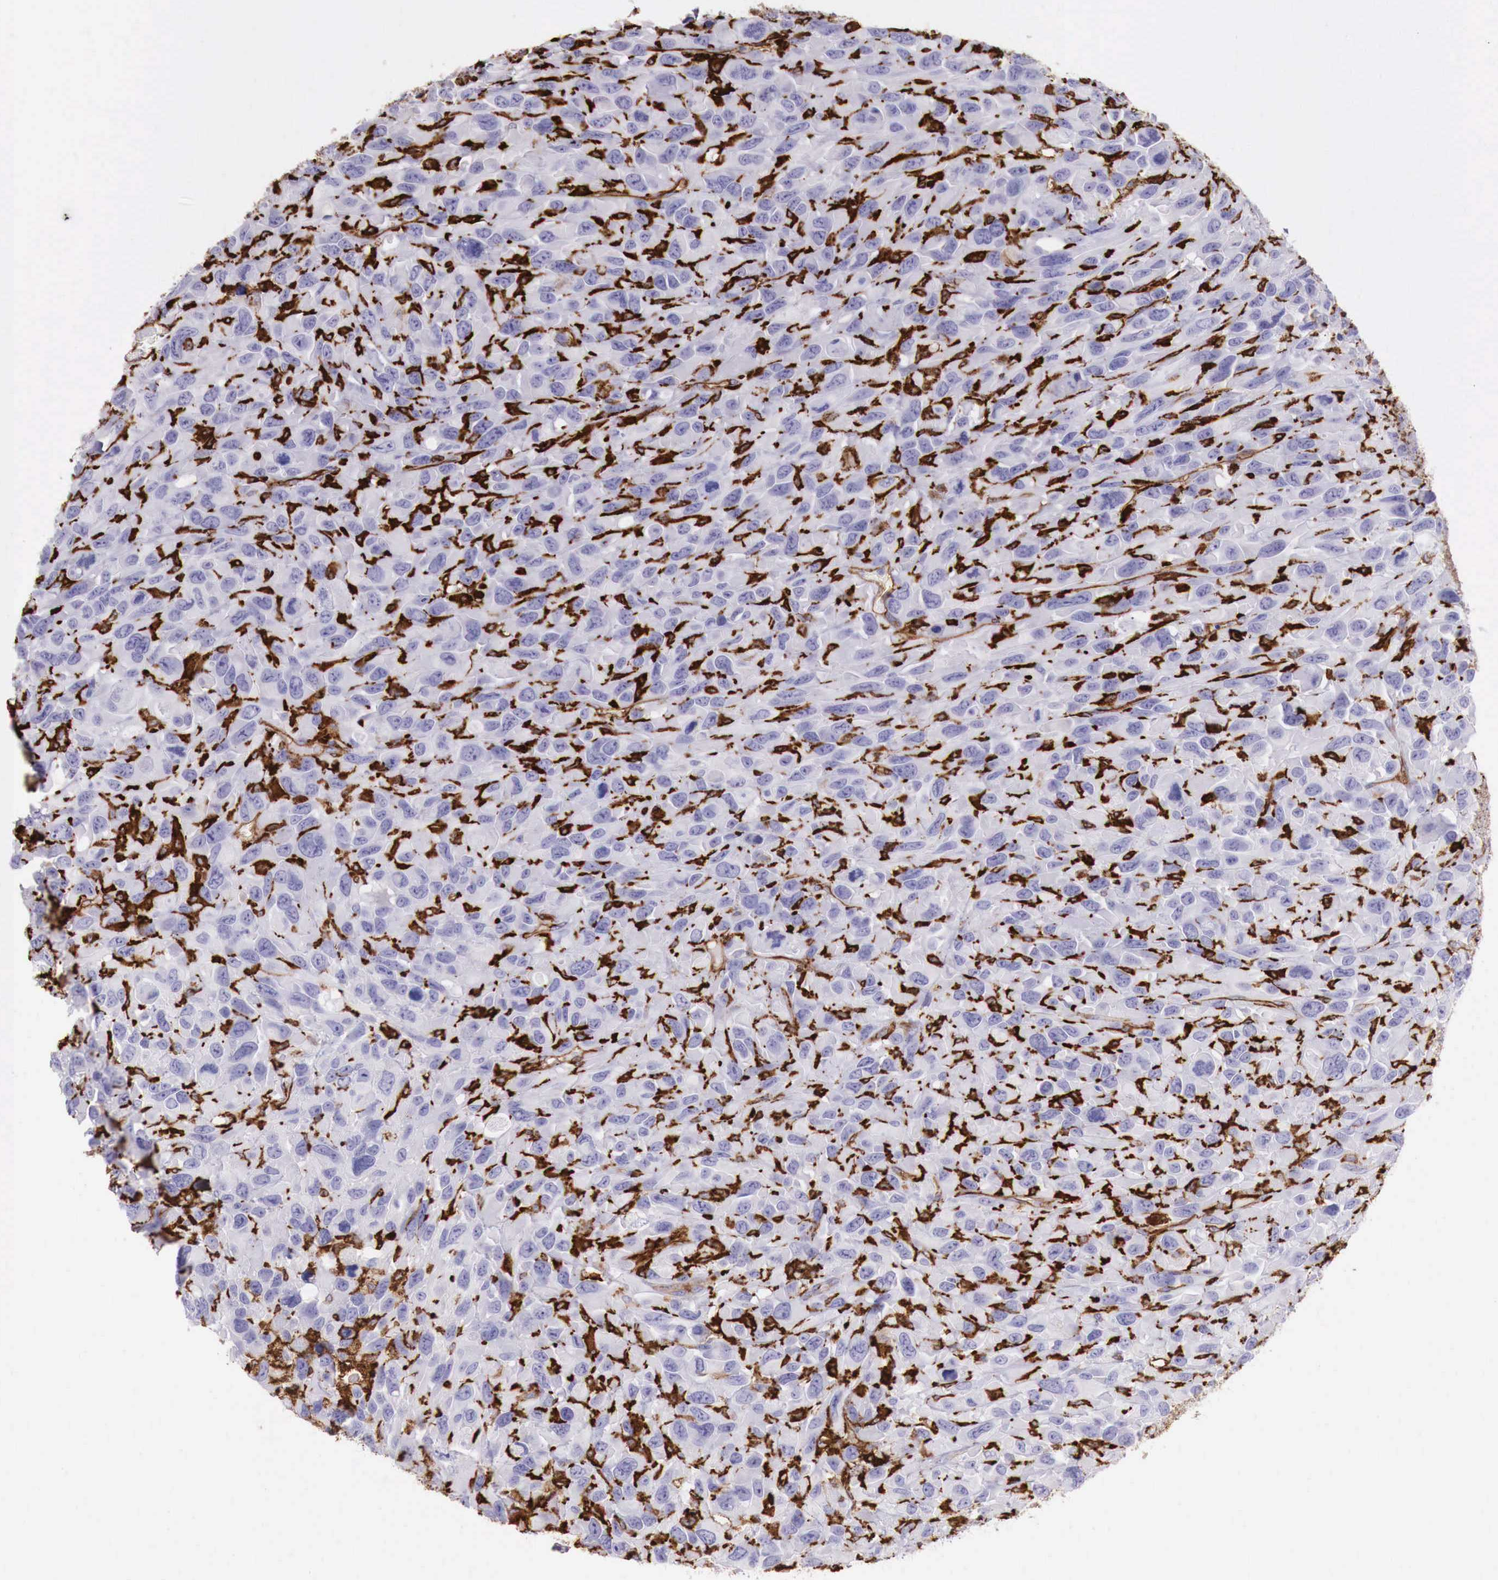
{"staining": {"intensity": "negative", "quantity": "none", "location": "none"}, "tissue": "renal cancer", "cell_type": "Tumor cells", "image_type": "cancer", "snomed": [{"axis": "morphology", "description": "Adenocarcinoma, NOS"}, {"axis": "topography", "description": "Kidney"}], "caption": "Tumor cells are negative for brown protein staining in adenocarcinoma (renal).", "gene": "MSR1", "patient": {"sex": "male", "age": 79}}